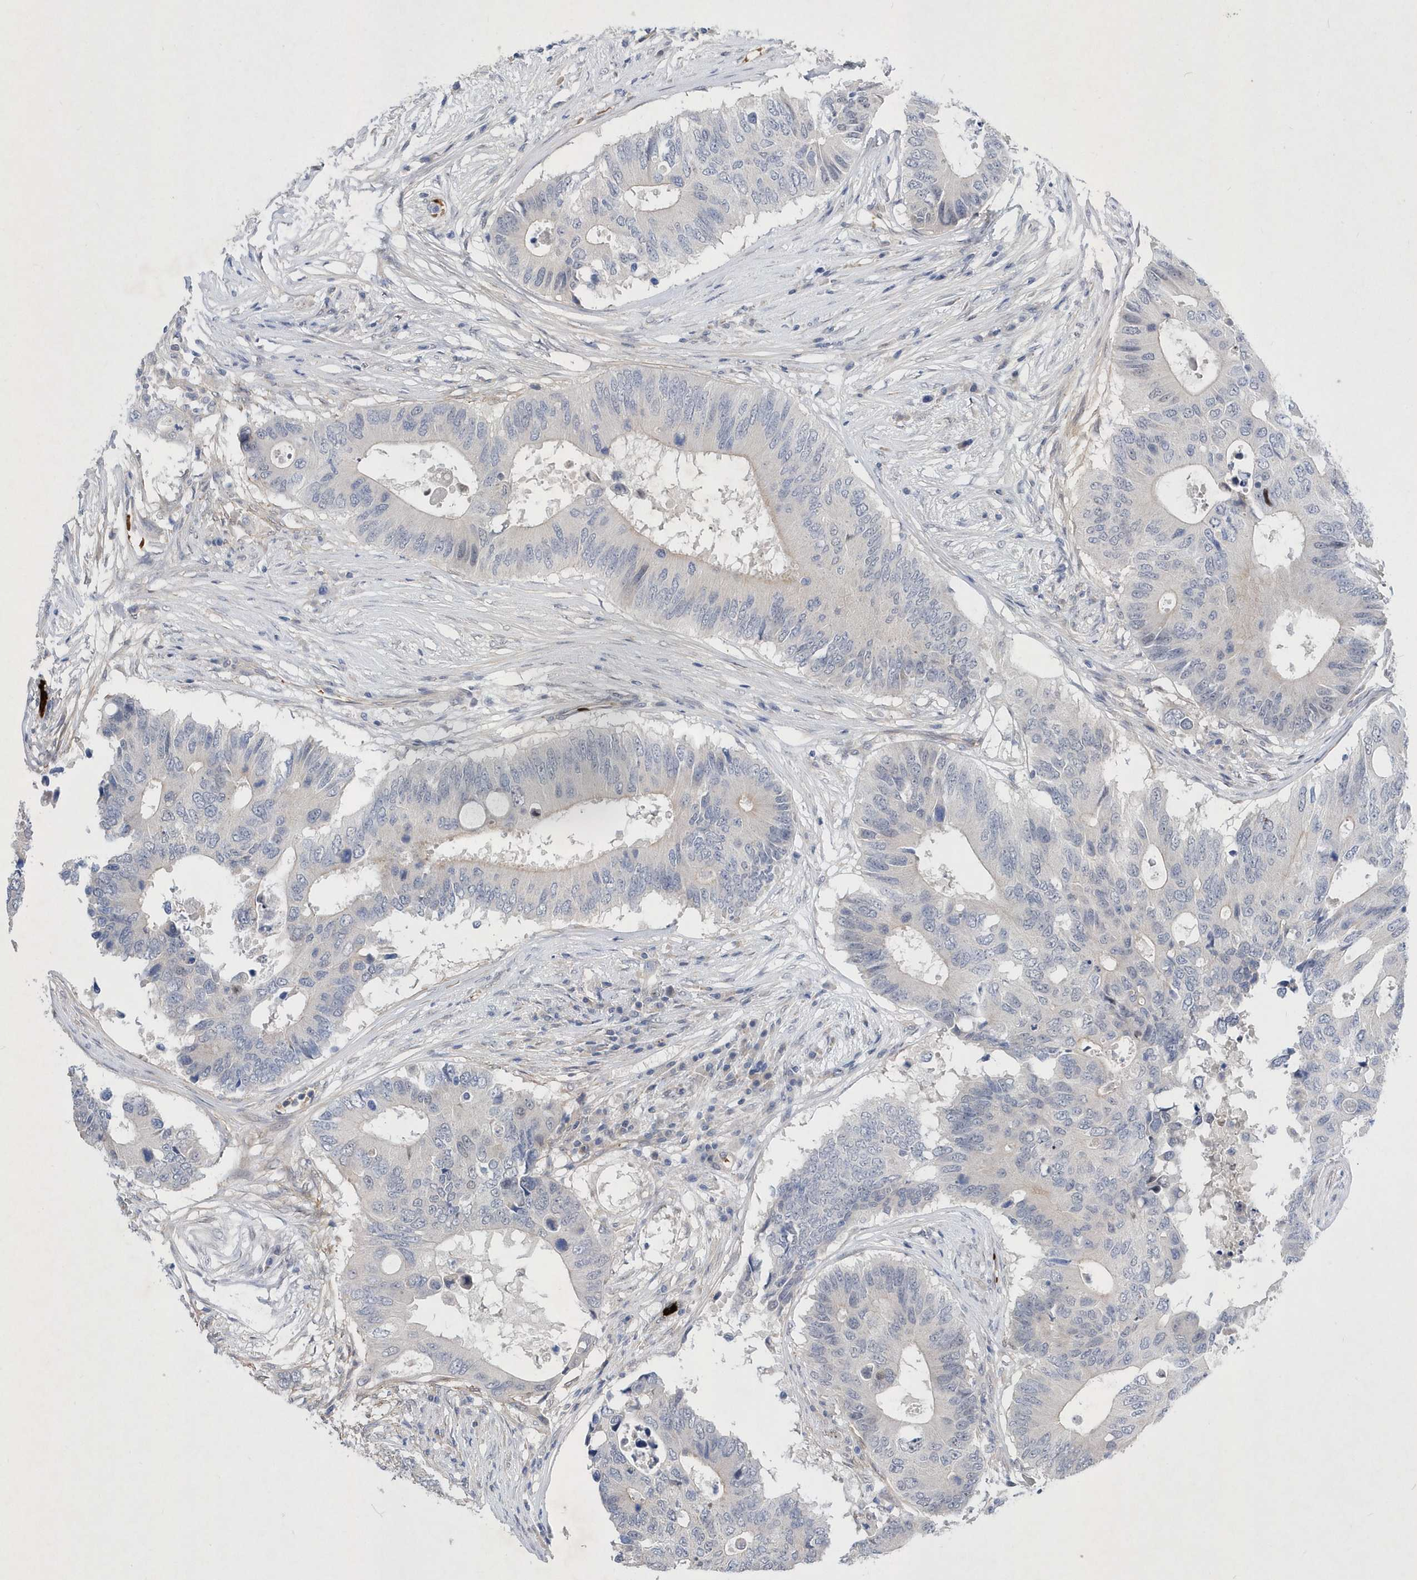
{"staining": {"intensity": "negative", "quantity": "none", "location": "none"}, "tissue": "colorectal cancer", "cell_type": "Tumor cells", "image_type": "cancer", "snomed": [{"axis": "morphology", "description": "Adenocarcinoma, NOS"}, {"axis": "topography", "description": "Colon"}], "caption": "Image shows no protein staining in tumor cells of adenocarcinoma (colorectal) tissue. Nuclei are stained in blue.", "gene": "ZNF875", "patient": {"sex": "male", "age": 71}}